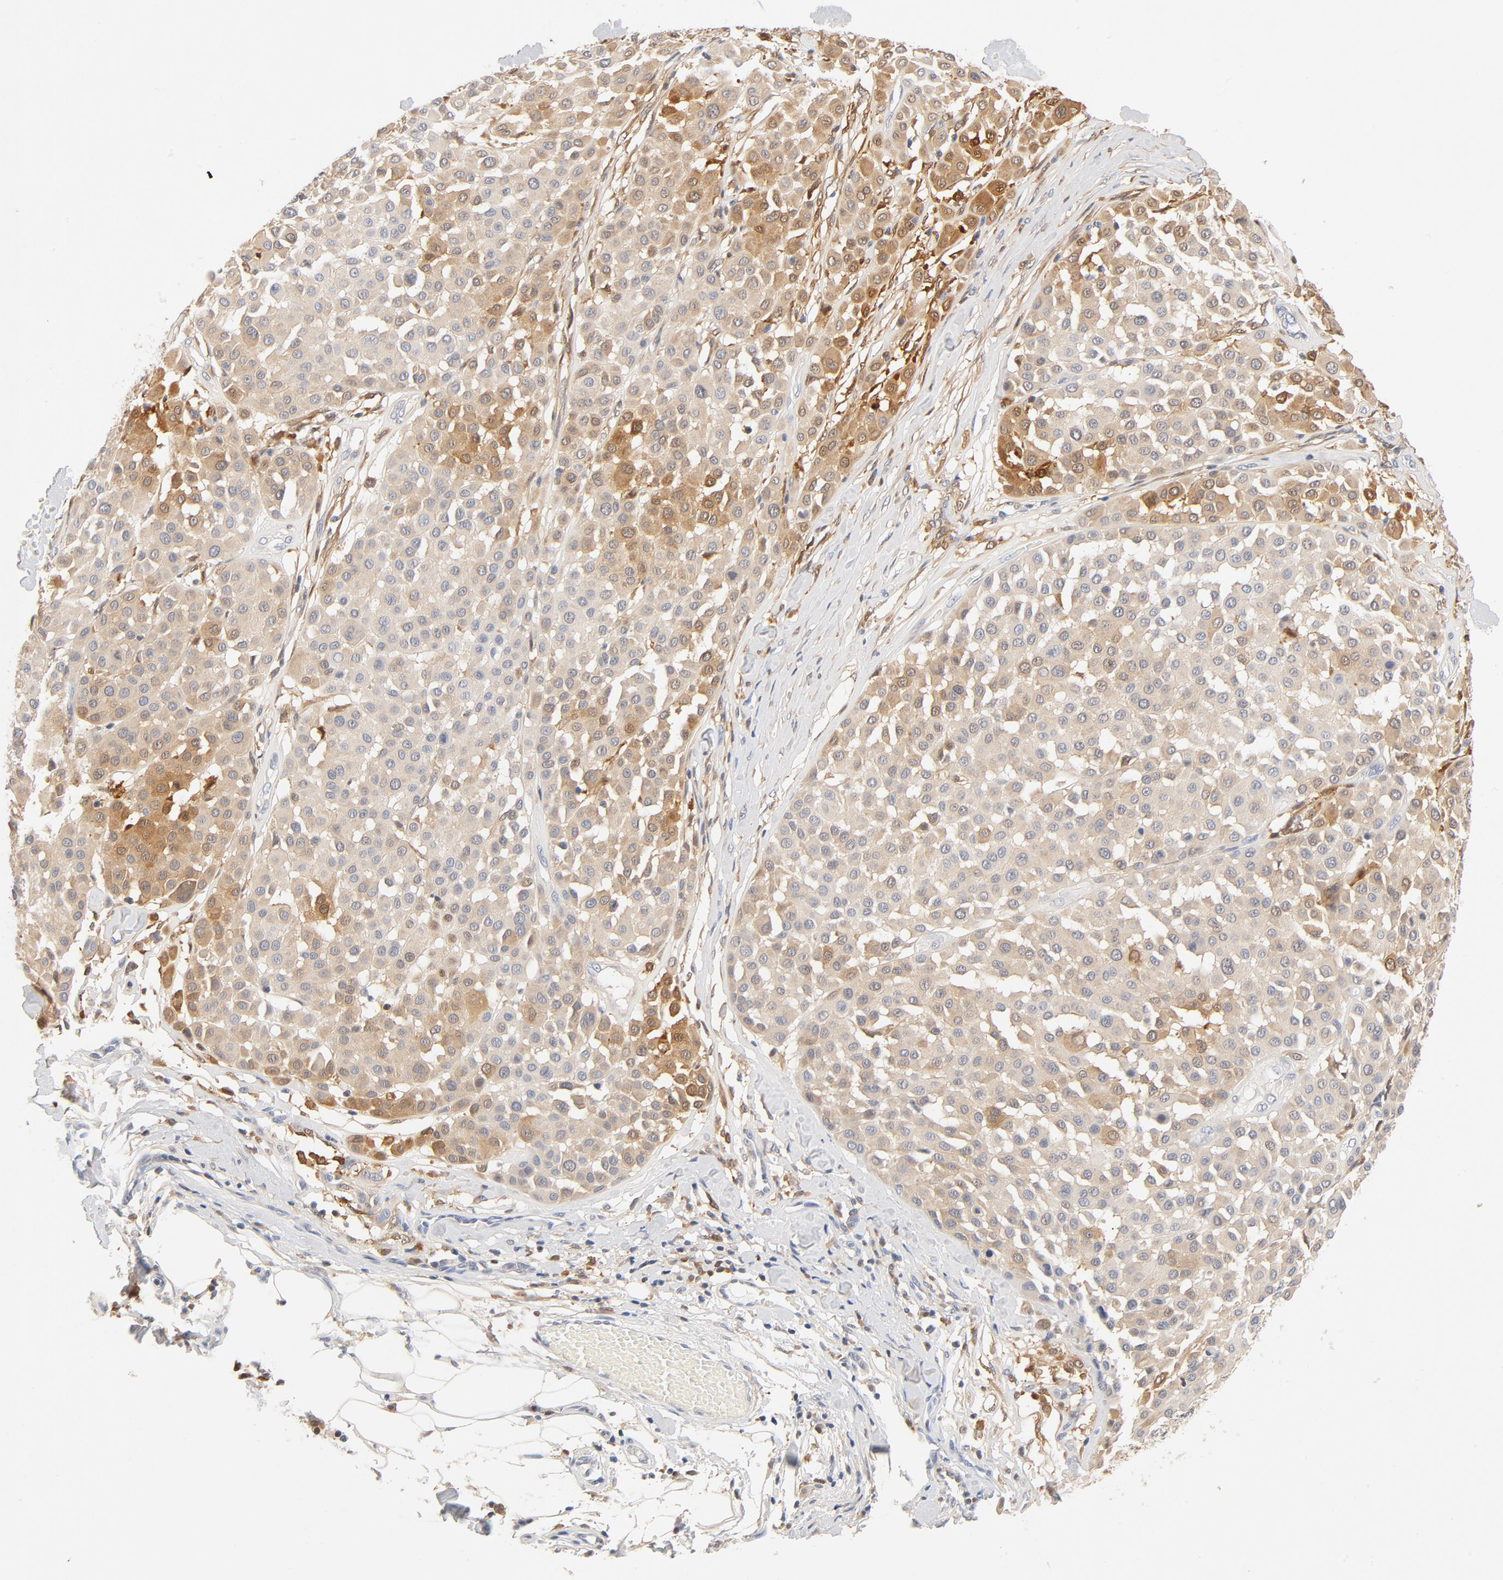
{"staining": {"intensity": "moderate", "quantity": "25%-75%", "location": "cytoplasmic/membranous"}, "tissue": "melanoma", "cell_type": "Tumor cells", "image_type": "cancer", "snomed": [{"axis": "morphology", "description": "Malignant melanoma, Metastatic site"}, {"axis": "topography", "description": "Soft tissue"}], "caption": "Protein expression analysis of melanoma demonstrates moderate cytoplasmic/membranous positivity in about 25%-75% of tumor cells. (IHC, brightfield microscopy, high magnification).", "gene": "STAT1", "patient": {"sex": "male", "age": 41}}